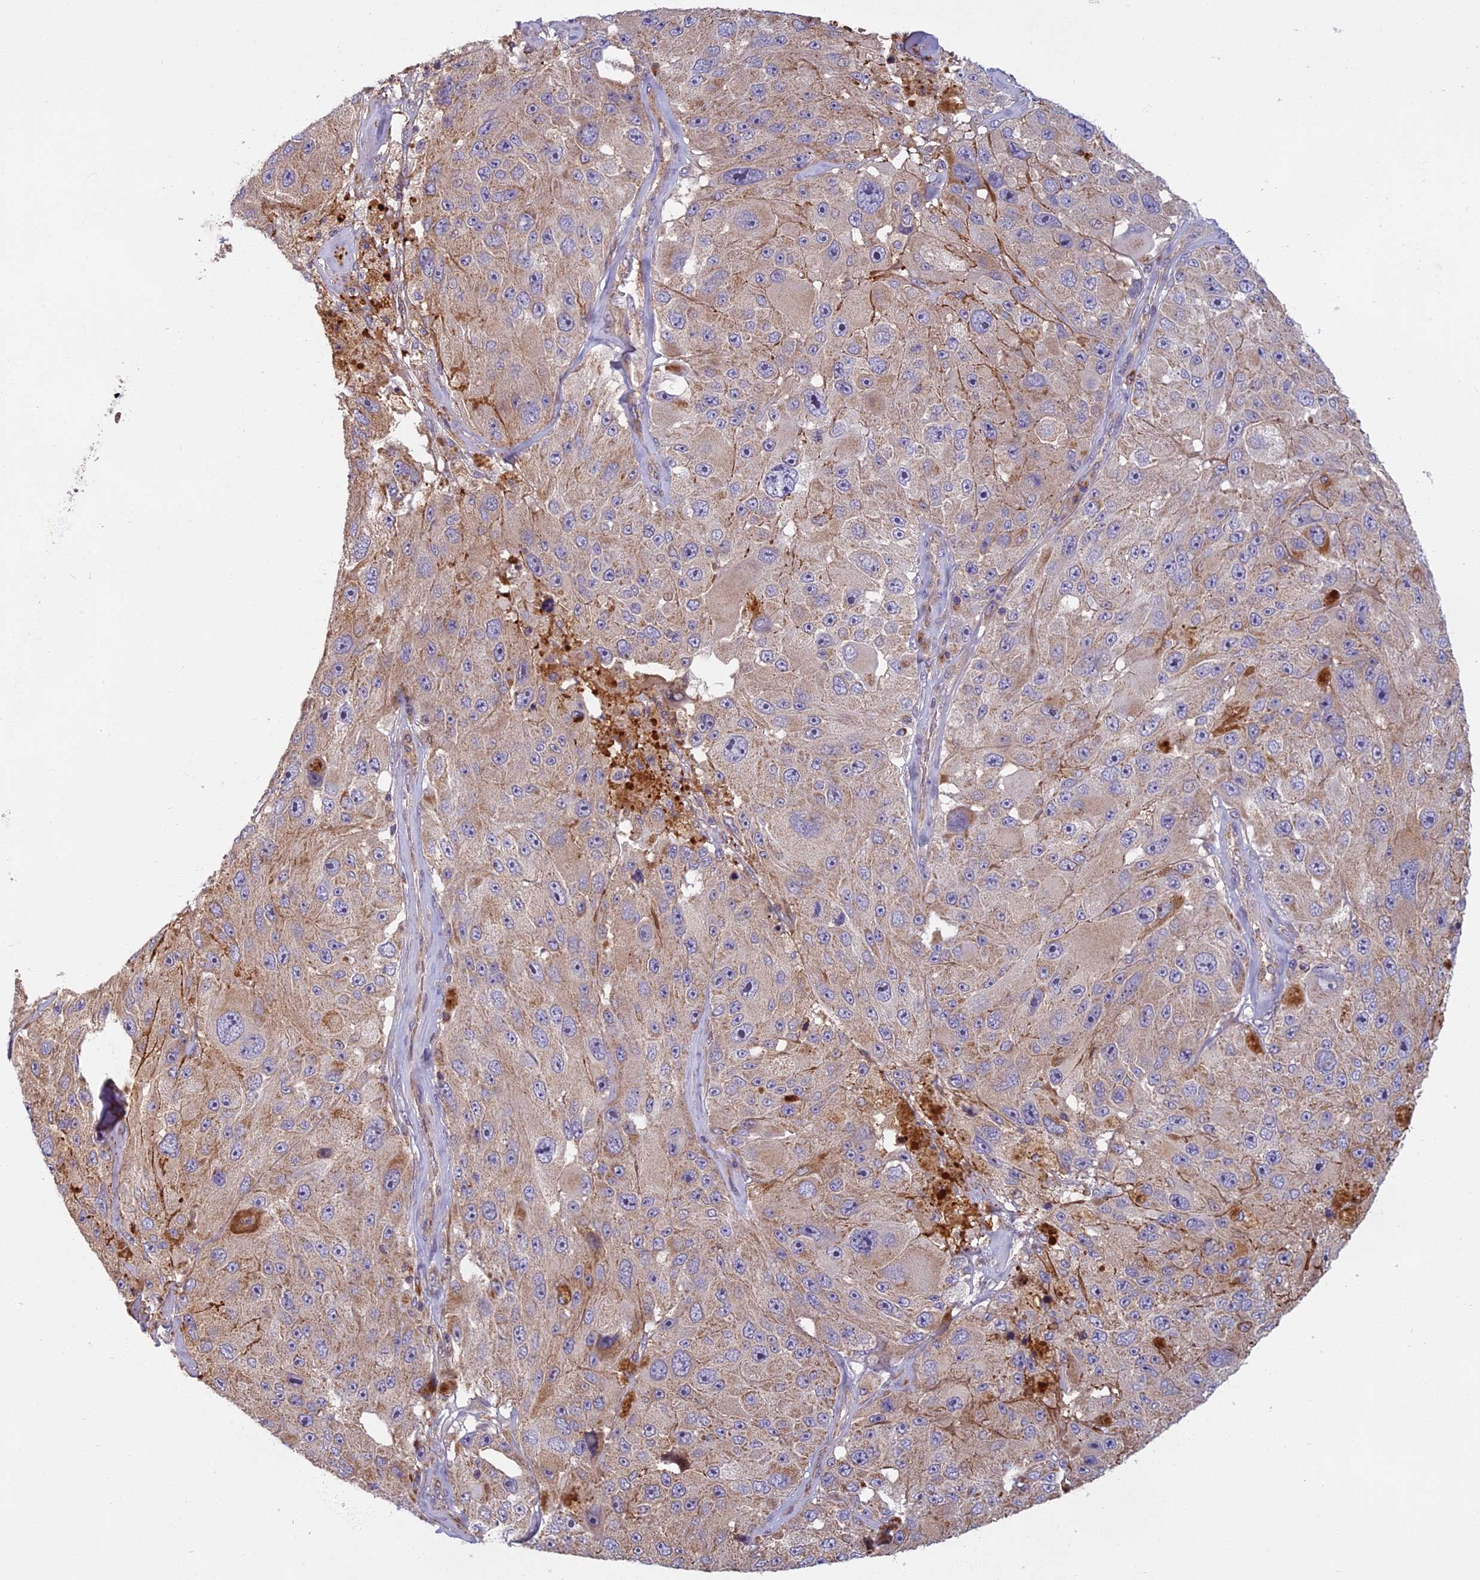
{"staining": {"intensity": "weak", "quantity": "<25%", "location": "cytoplasmic/membranous"}, "tissue": "melanoma", "cell_type": "Tumor cells", "image_type": "cancer", "snomed": [{"axis": "morphology", "description": "Malignant melanoma, Metastatic site"}, {"axis": "topography", "description": "Lymph node"}], "caption": "The image exhibits no significant staining in tumor cells of malignant melanoma (metastatic site).", "gene": "EDAR", "patient": {"sex": "male", "age": 62}}